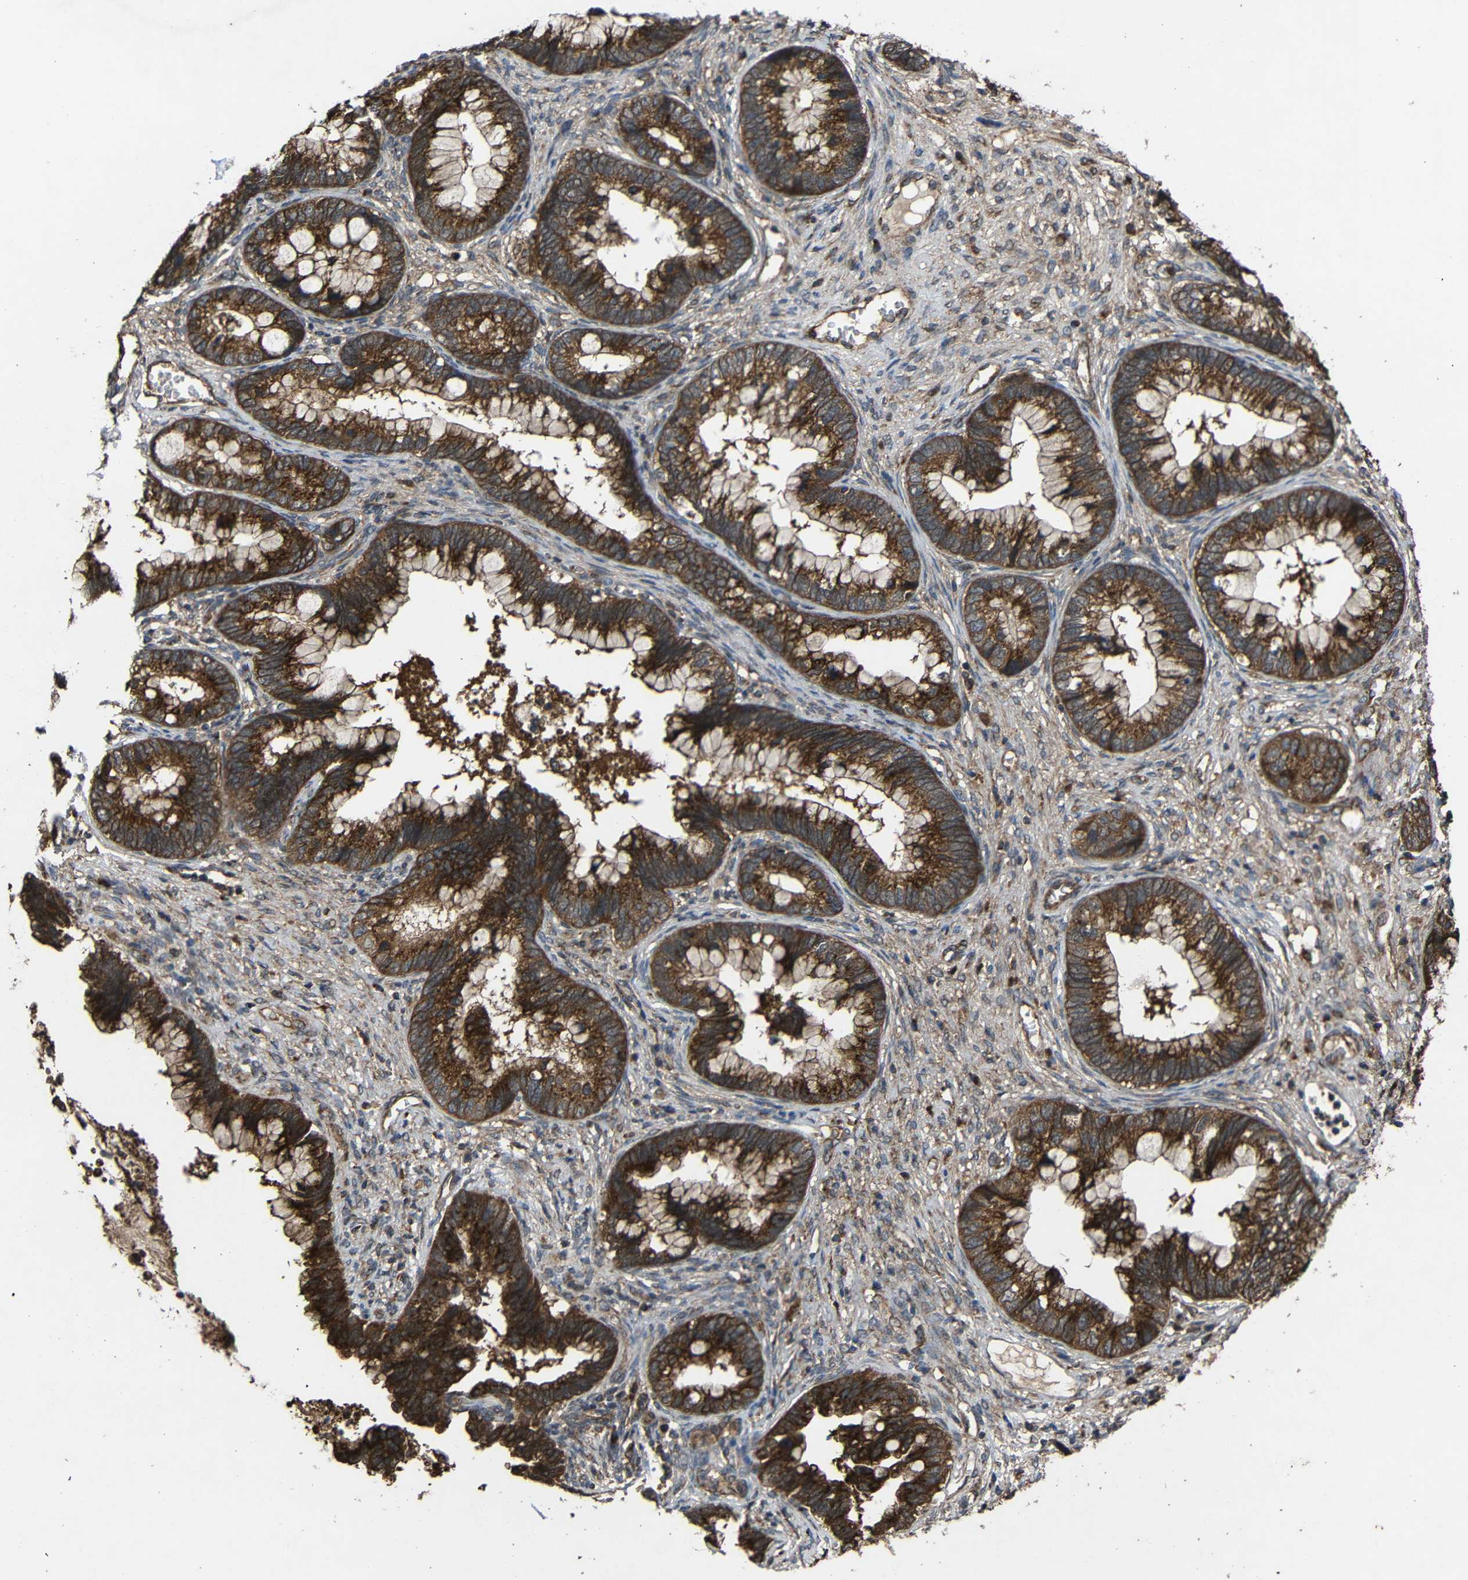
{"staining": {"intensity": "strong", "quantity": ">75%", "location": "cytoplasmic/membranous"}, "tissue": "cervical cancer", "cell_type": "Tumor cells", "image_type": "cancer", "snomed": [{"axis": "morphology", "description": "Adenocarcinoma, NOS"}, {"axis": "topography", "description": "Cervix"}], "caption": "Protein positivity by IHC displays strong cytoplasmic/membranous staining in approximately >75% of tumor cells in cervical cancer. (Stains: DAB (3,3'-diaminobenzidine) in brown, nuclei in blue, Microscopy: brightfield microscopy at high magnification).", "gene": "C1GALT1", "patient": {"sex": "female", "age": 44}}